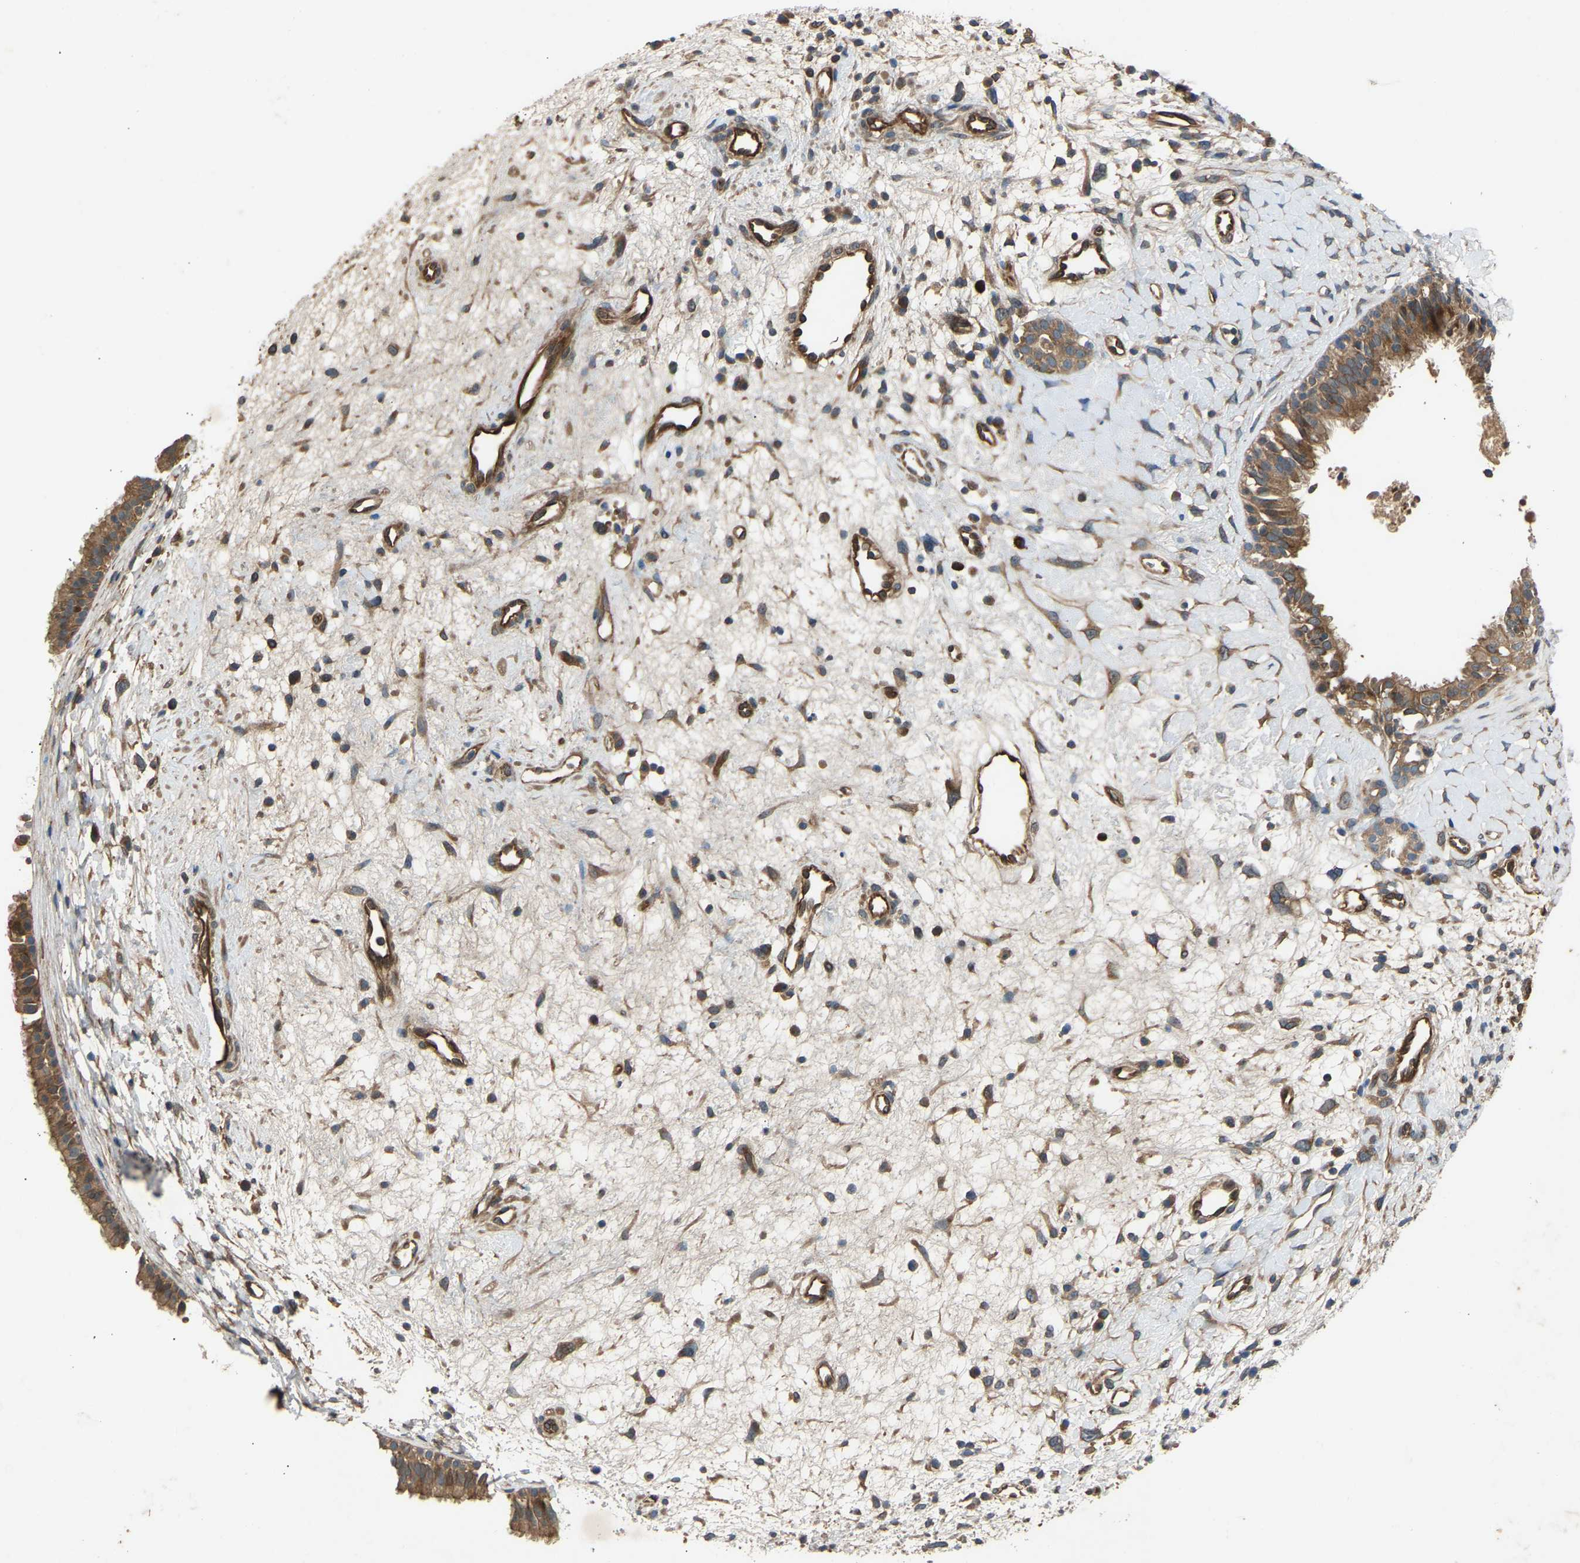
{"staining": {"intensity": "moderate", "quantity": ">75%", "location": "cytoplasmic/membranous"}, "tissue": "nasopharynx", "cell_type": "Respiratory epithelial cells", "image_type": "normal", "snomed": [{"axis": "morphology", "description": "Normal tissue, NOS"}, {"axis": "topography", "description": "Nasopharynx"}], "caption": "The image displays a brown stain indicating the presence of a protein in the cytoplasmic/membranous of respiratory epithelial cells in nasopharynx. The protein is stained brown, and the nuclei are stained in blue (DAB (3,3'-diaminobenzidine) IHC with brightfield microscopy, high magnification).", "gene": "GAS2L1", "patient": {"sex": "male", "age": 22}}